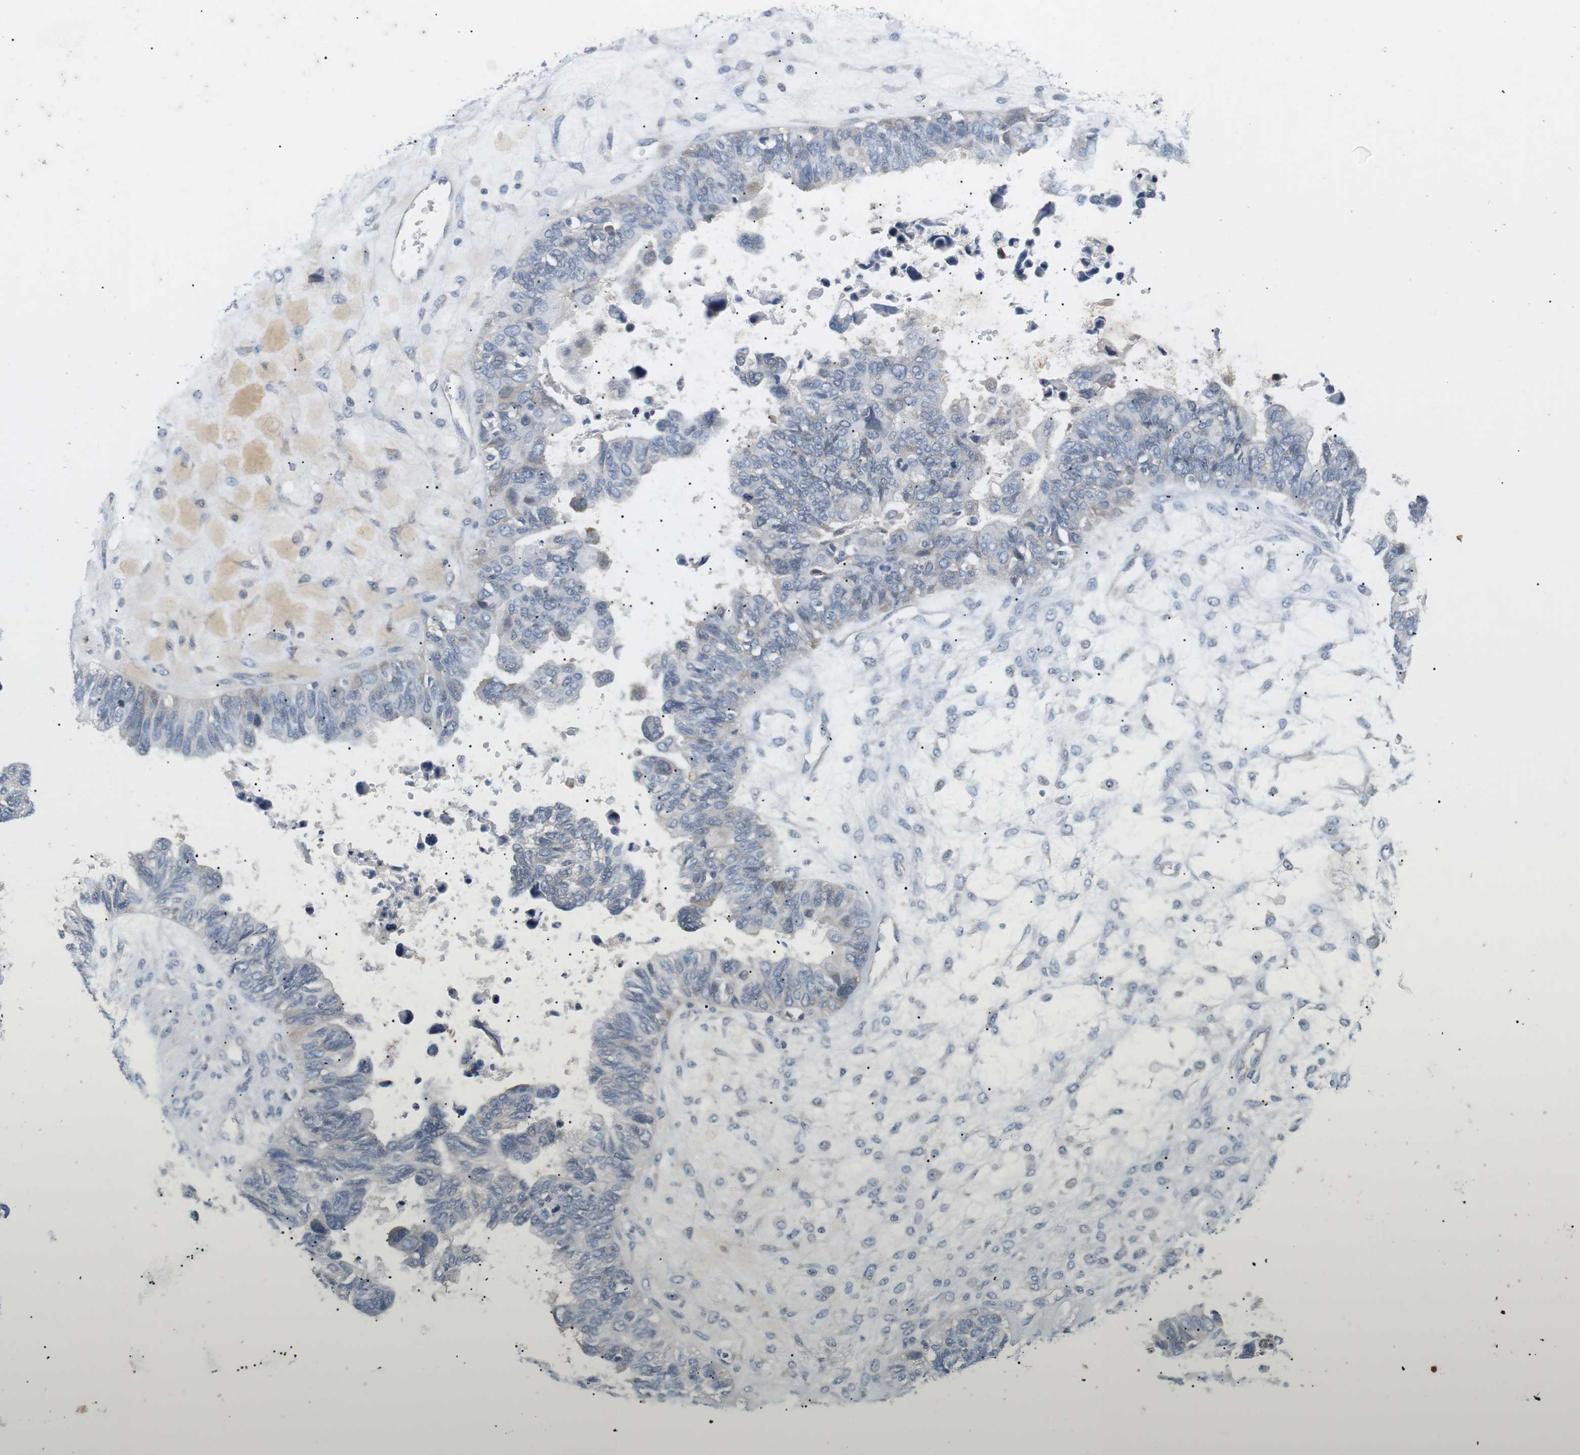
{"staining": {"intensity": "negative", "quantity": "none", "location": "none"}, "tissue": "ovarian cancer", "cell_type": "Tumor cells", "image_type": "cancer", "snomed": [{"axis": "morphology", "description": "Cystadenocarcinoma, serous, NOS"}, {"axis": "topography", "description": "Ovary"}], "caption": "Protein analysis of ovarian serous cystadenocarcinoma exhibits no significant expression in tumor cells.", "gene": "EVA1C", "patient": {"sex": "female", "age": 79}}